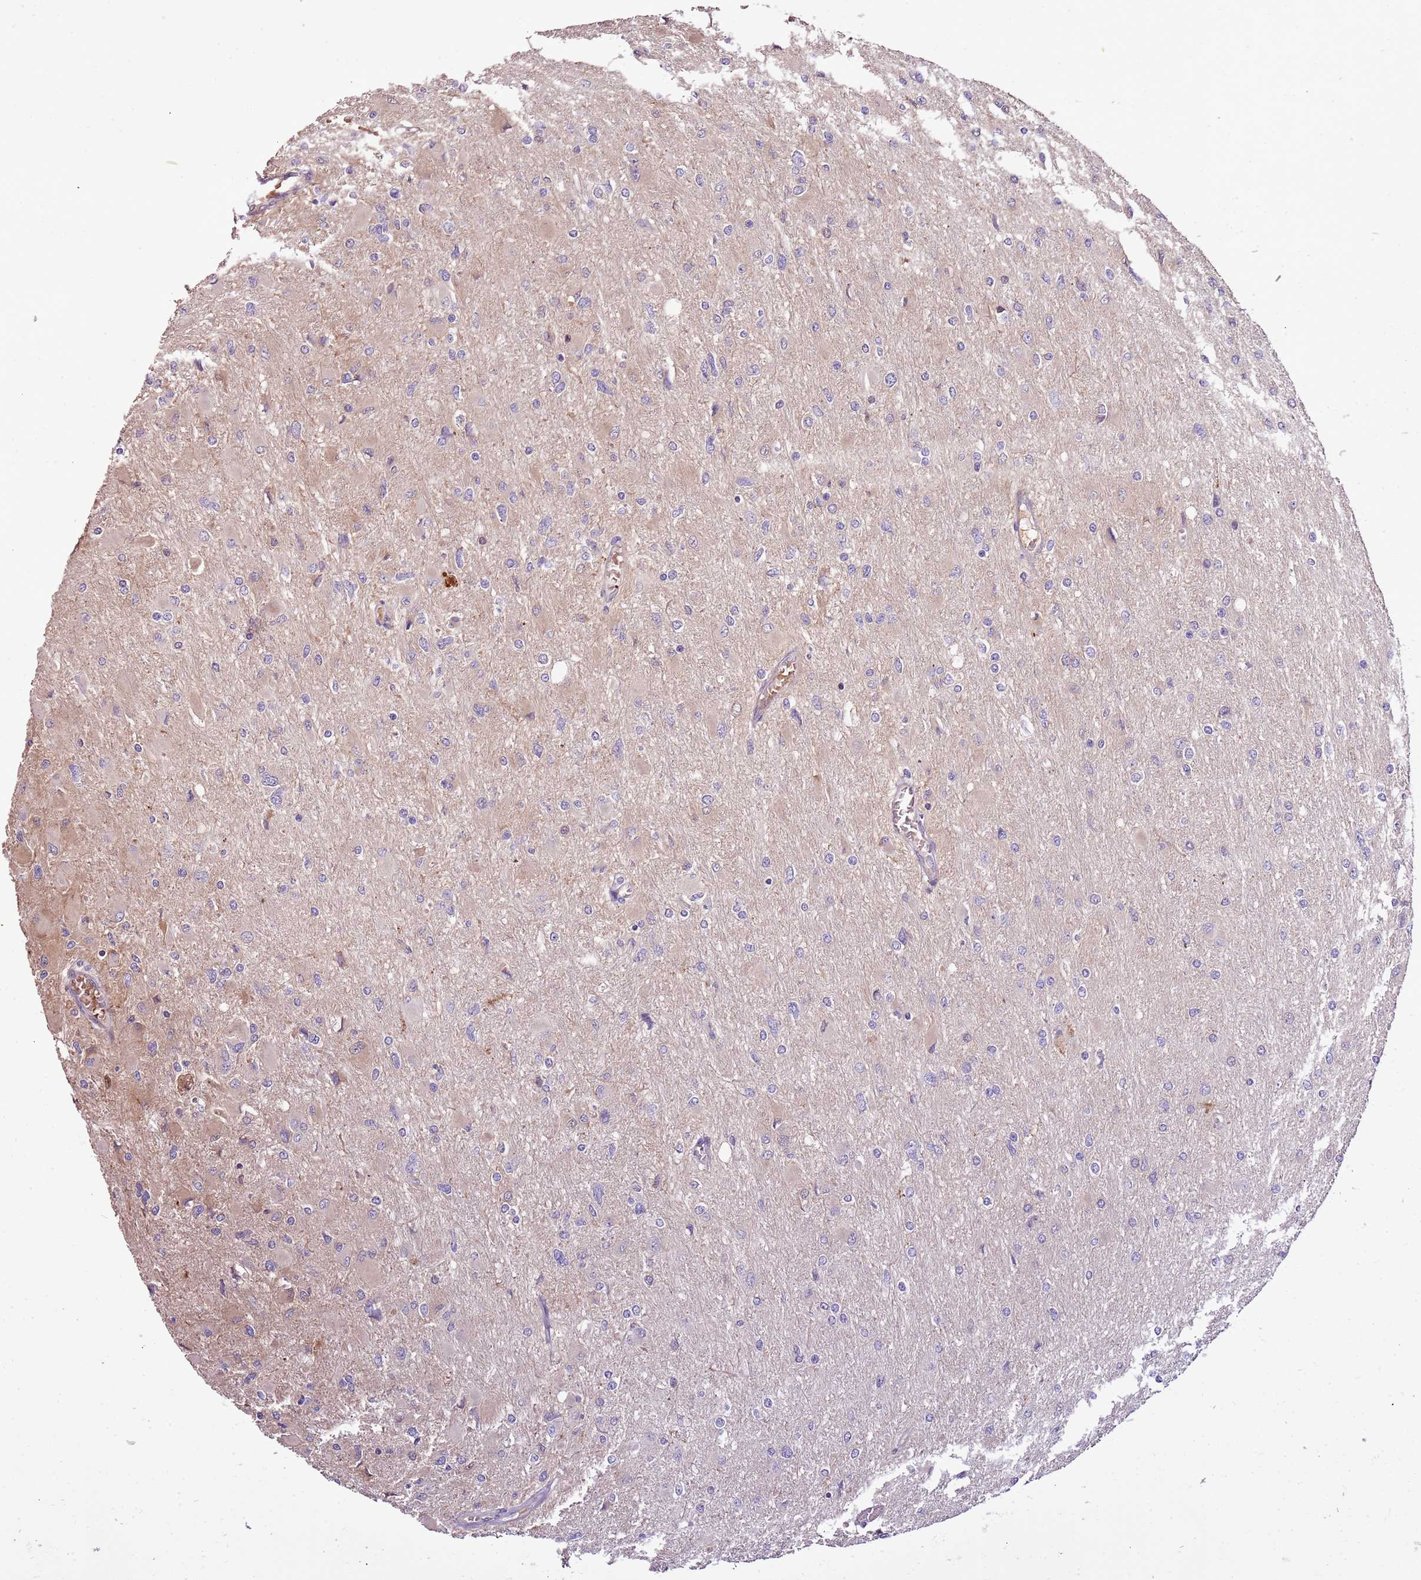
{"staining": {"intensity": "negative", "quantity": "none", "location": "none"}, "tissue": "glioma", "cell_type": "Tumor cells", "image_type": "cancer", "snomed": [{"axis": "morphology", "description": "Glioma, malignant, High grade"}, {"axis": "topography", "description": "Cerebral cortex"}], "caption": "The immunohistochemistry (IHC) micrograph has no significant staining in tumor cells of malignant glioma (high-grade) tissue.", "gene": "DENR", "patient": {"sex": "female", "age": 36}}